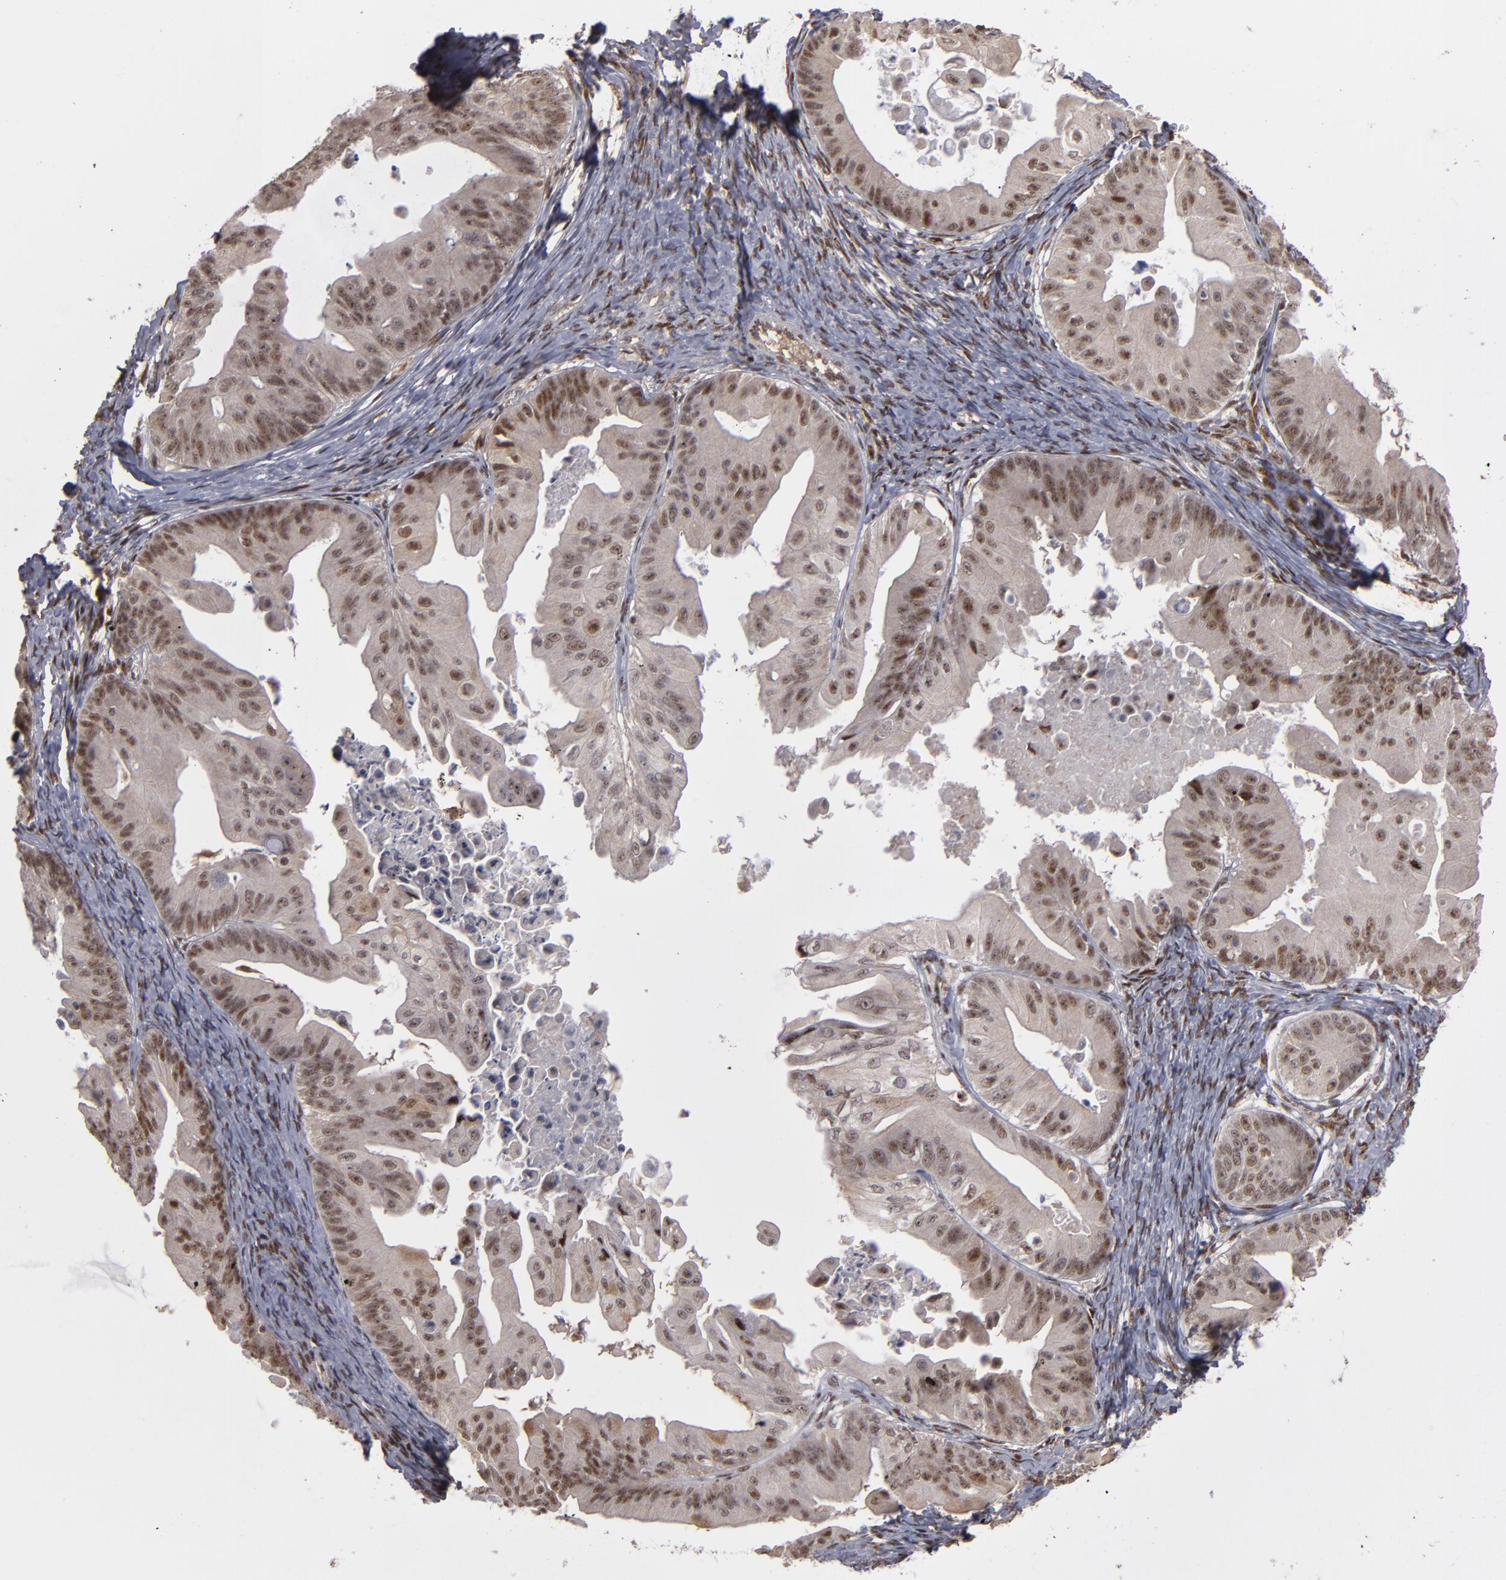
{"staining": {"intensity": "weak", "quantity": ">75%", "location": "nuclear"}, "tissue": "ovarian cancer", "cell_type": "Tumor cells", "image_type": "cancer", "snomed": [{"axis": "morphology", "description": "Cystadenocarcinoma, mucinous, NOS"}, {"axis": "topography", "description": "Ovary"}], "caption": "Protein staining of ovarian cancer (mucinous cystadenocarcinoma) tissue demonstrates weak nuclear expression in about >75% of tumor cells. (DAB (3,3'-diaminobenzidine) IHC, brown staining for protein, blue staining for nuclei).", "gene": "ZNF234", "patient": {"sex": "female", "age": 37}}